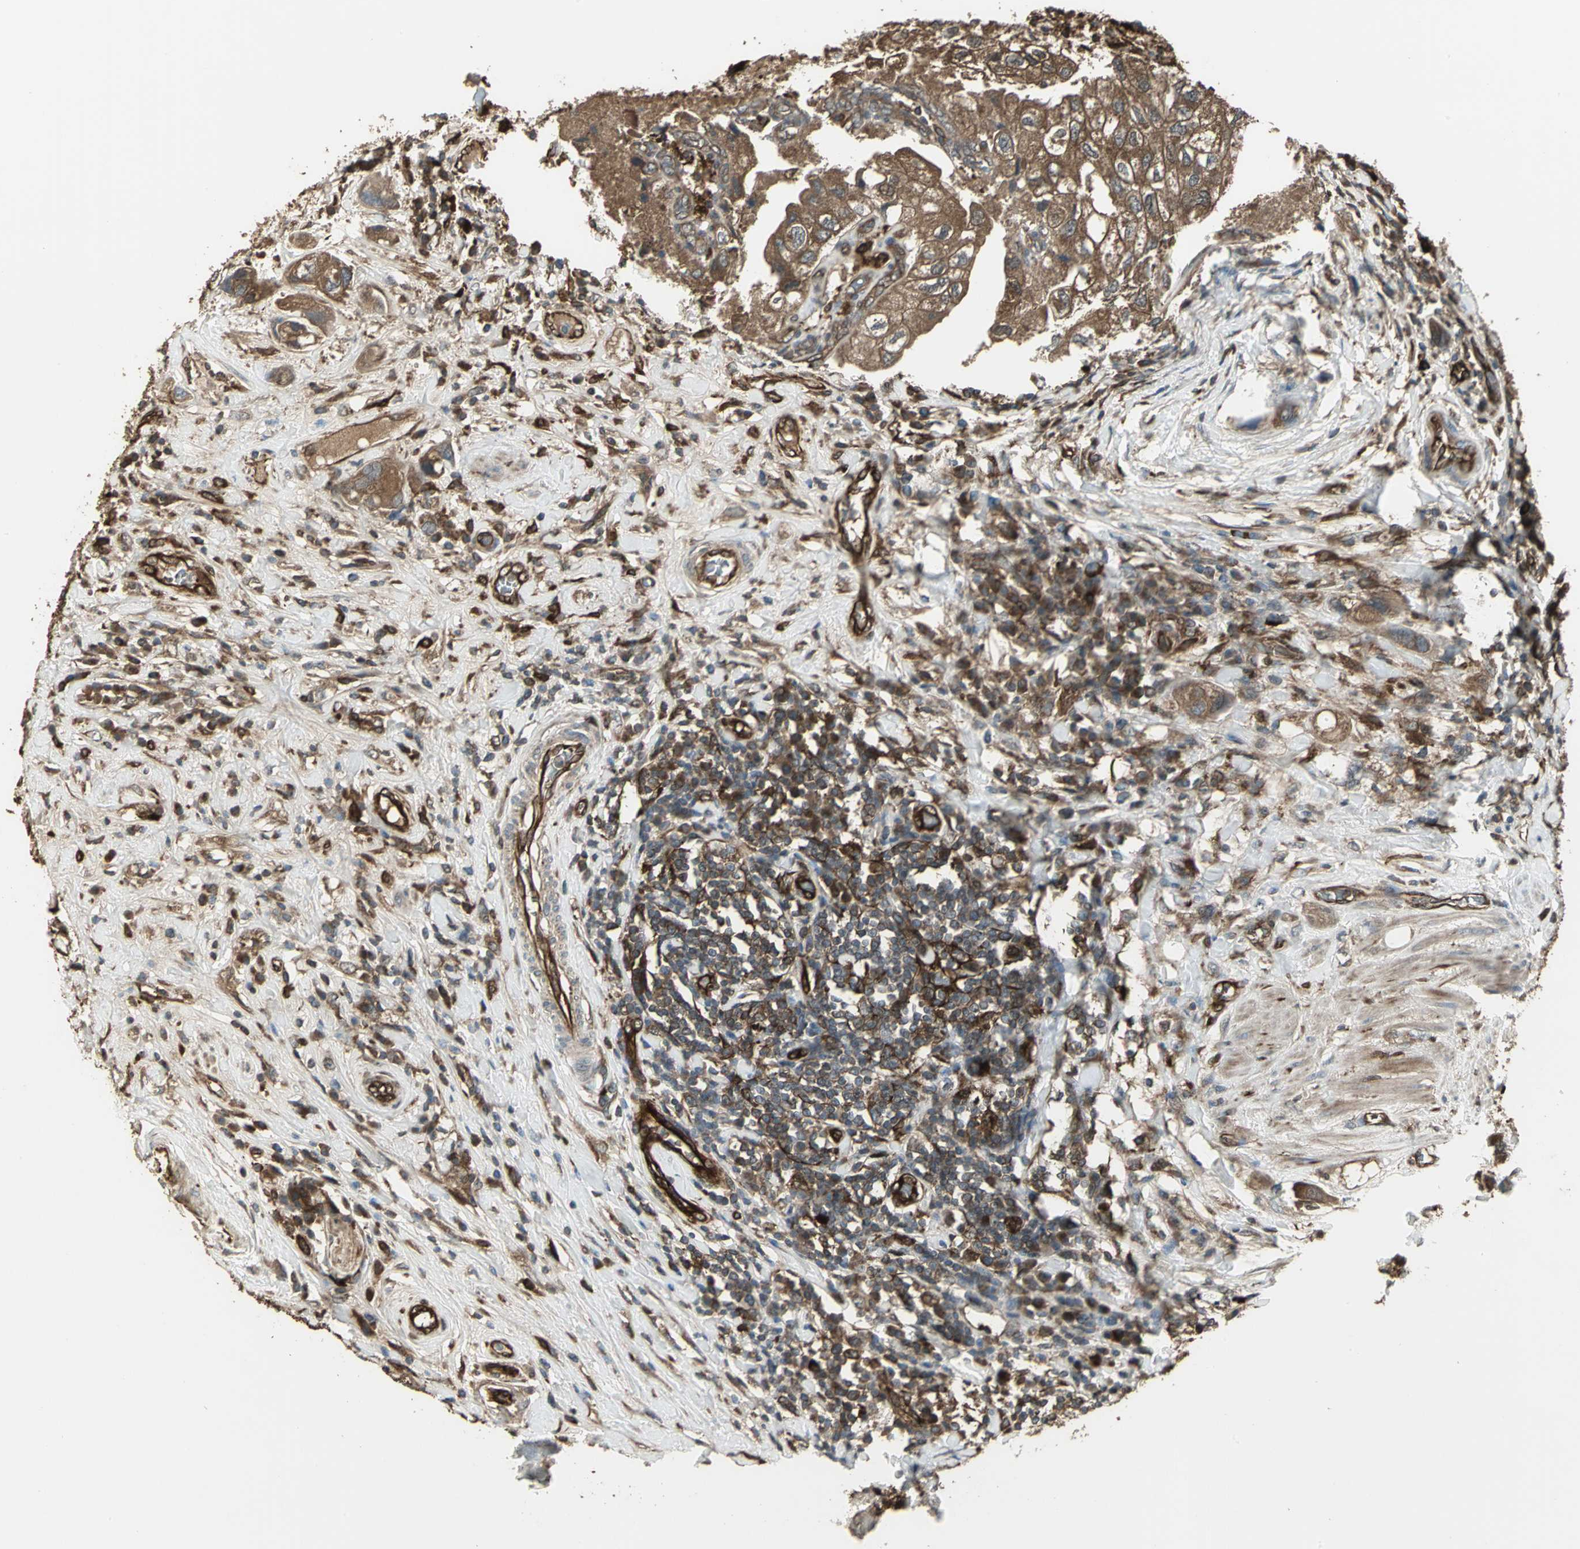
{"staining": {"intensity": "moderate", "quantity": ">75%", "location": "cytoplasmic/membranous"}, "tissue": "urothelial cancer", "cell_type": "Tumor cells", "image_type": "cancer", "snomed": [{"axis": "morphology", "description": "Urothelial carcinoma, High grade"}, {"axis": "topography", "description": "Urinary bladder"}], "caption": "The immunohistochemical stain highlights moderate cytoplasmic/membranous staining in tumor cells of urothelial carcinoma (high-grade) tissue.", "gene": "PRXL2B", "patient": {"sex": "female", "age": 64}}